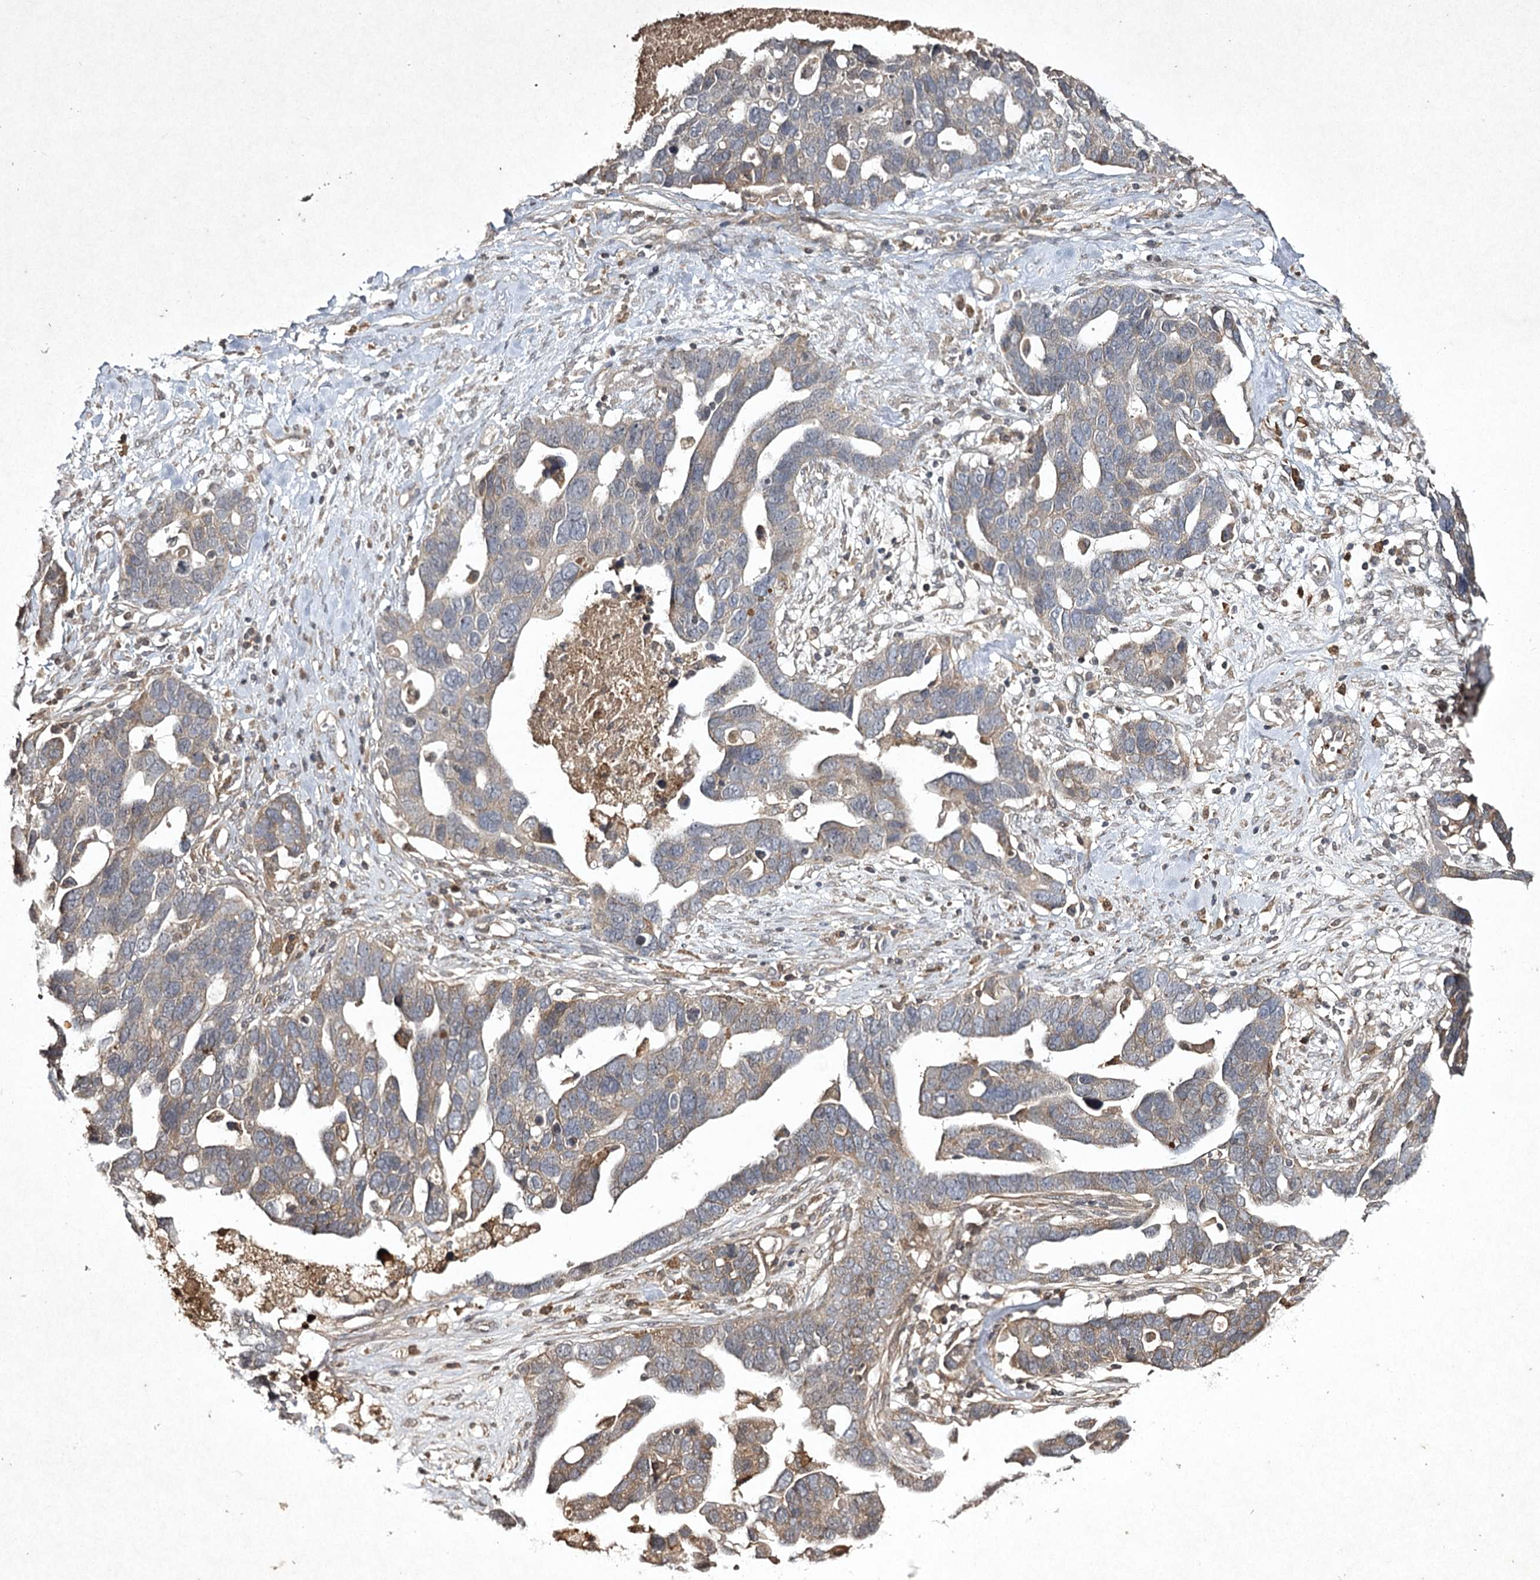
{"staining": {"intensity": "weak", "quantity": "<25%", "location": "cytoplasmic/membranous"}, "tissue": "ovarian cancer", "cell_type": "Tumor cells", "image_type": "cancer", "snomed": [{"axis": "morphology", "description": "Cystadenocarcinoma, serous, NOS"}, {"axis": "topography", "description": "Ovary"}], "caption": "Immunohistochemistry histopathology image of neoplastic tissue: human ovarian serous cystadenocarcinoma stained with DAB (3,3'-diaminobenzidine) demonstrates no significant protein staining in tumor cells.", "gene": "CYP2B6", "patient": {"sex": "female", "age": 54}}